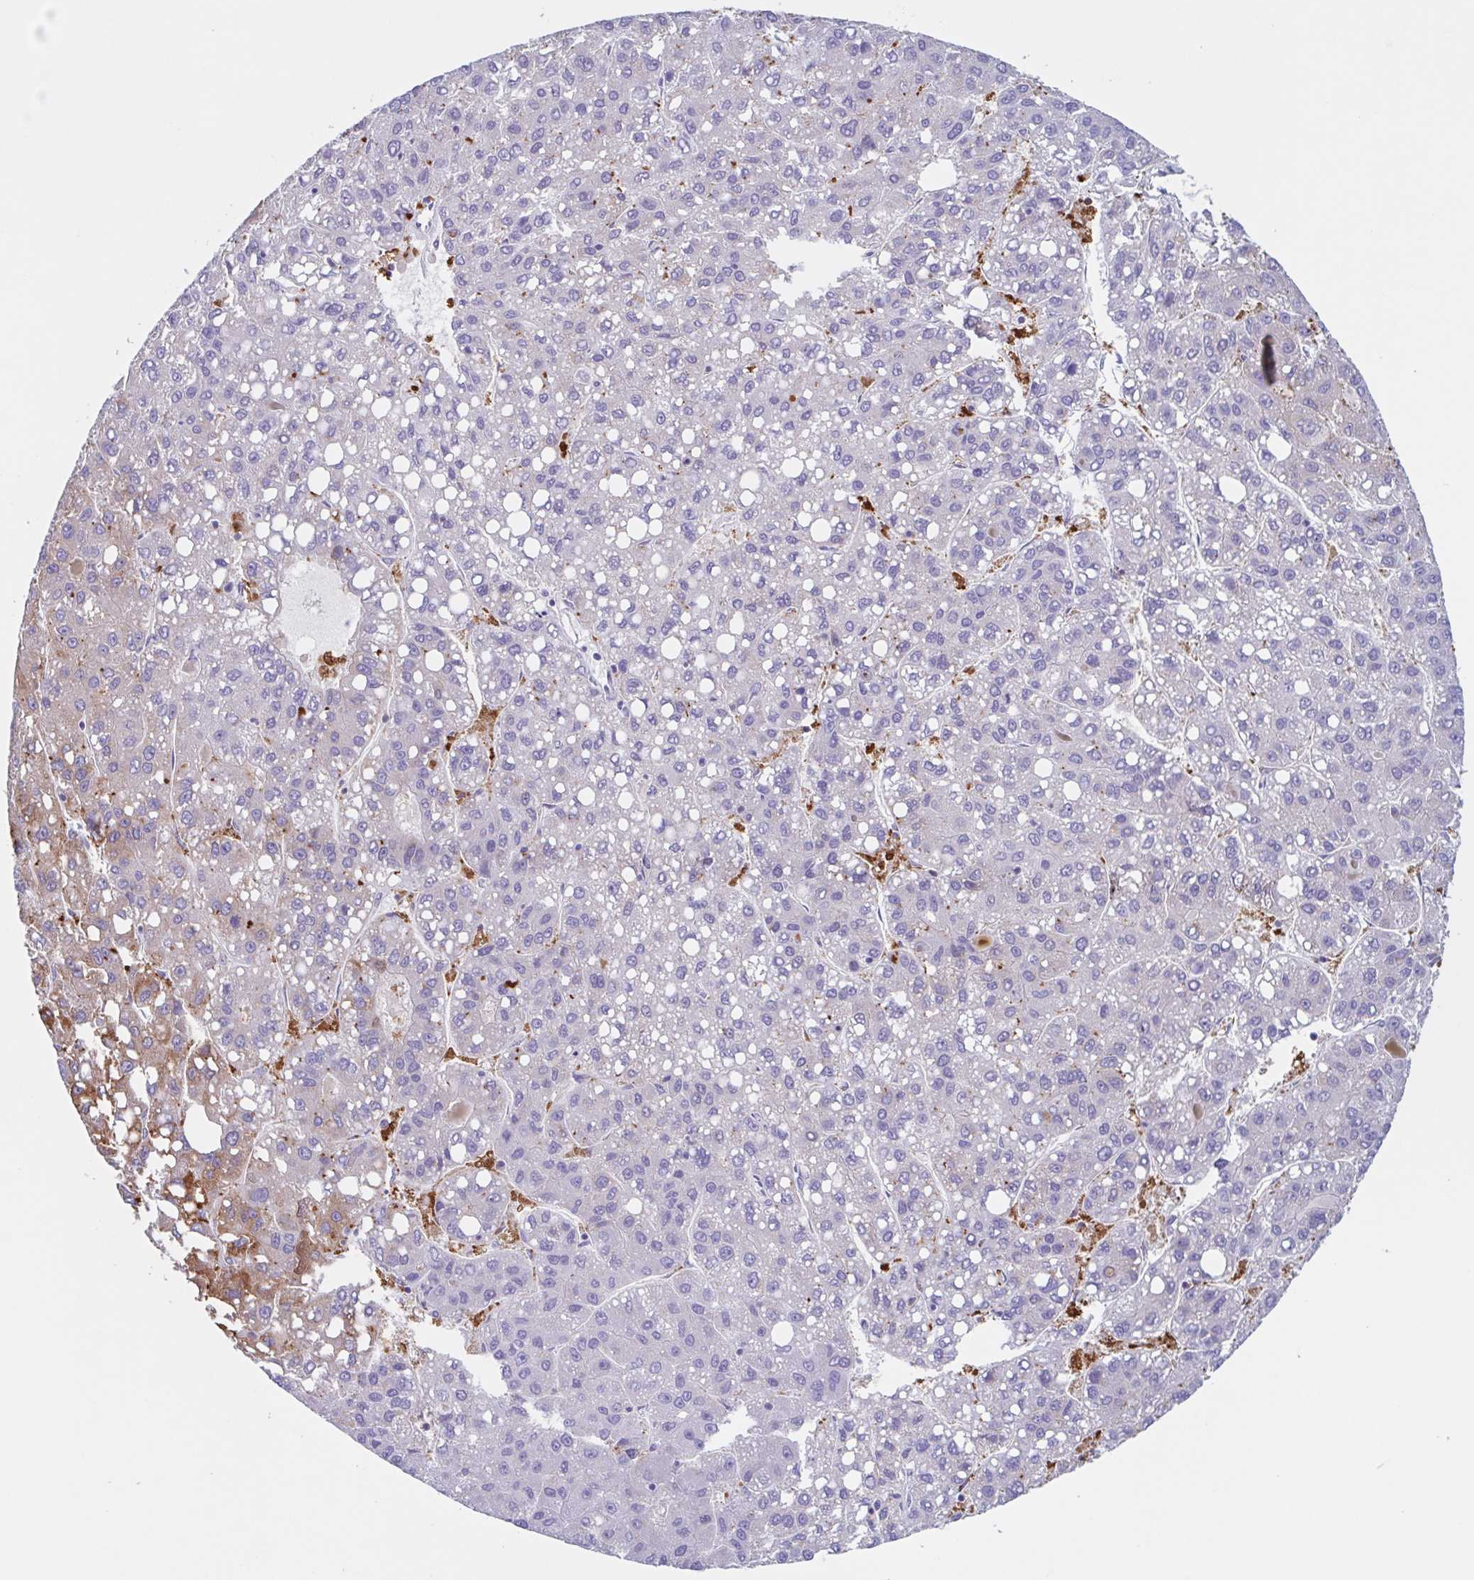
{"staining": {"intensity": "negative", "quantity": "none", "location": "none"}, "tissue": "liver cancer", "cell_type": "Tumor cells", "image_type": "cancer", "snomed": [{"axis": "morphology", "description": "Carcinoma, Hepatocellular, NOS"}, {"axis": "topography", "description": "Liver"}], "caption": "The micrograph displays no significant positivity in tumor cells of hepatocellular carcinoma (liver).", "gene": "TPD52", "patient": {"sex": "female", "age": 82}}